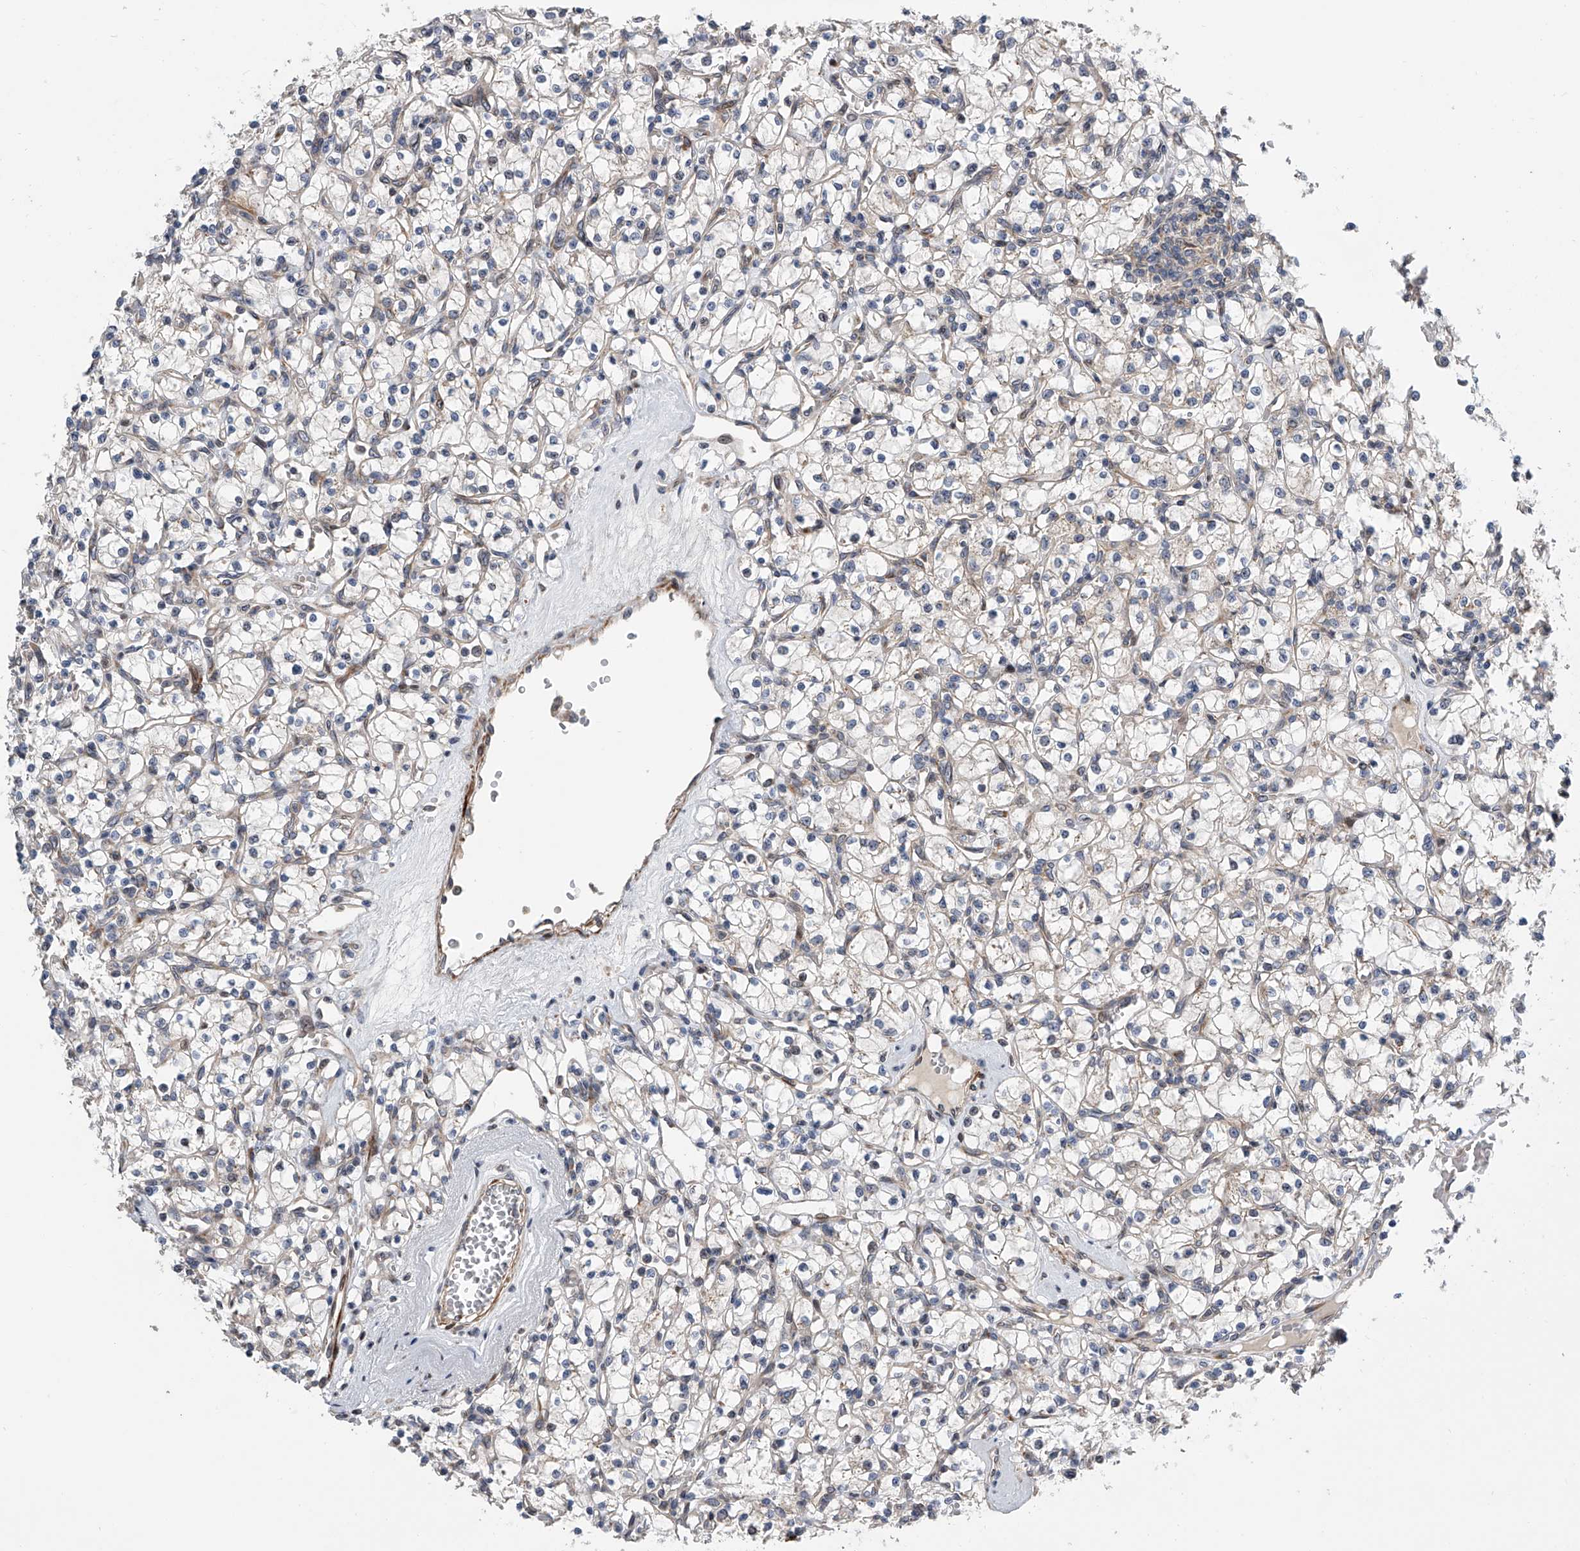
{"staining": {"intensity": "weak", "quantity": "<25%", "location": "cytoplasmic/membranous"}, "tissue": "renal cancer", "cell_type": "Tumor cells", "image_type": "cancer", "snomed": [{"axis": "morphology", "description": "Adenocarcinoma, NOS"}, {"axis": "topography", "description": "Kidney"}], "caption": "Renal adenocarcinoma was stained to show a protein in brown. There is no significant staining in tumor cells.", "gene": "DLGAP2", "patient": {"sex": "female", "age": 59}}